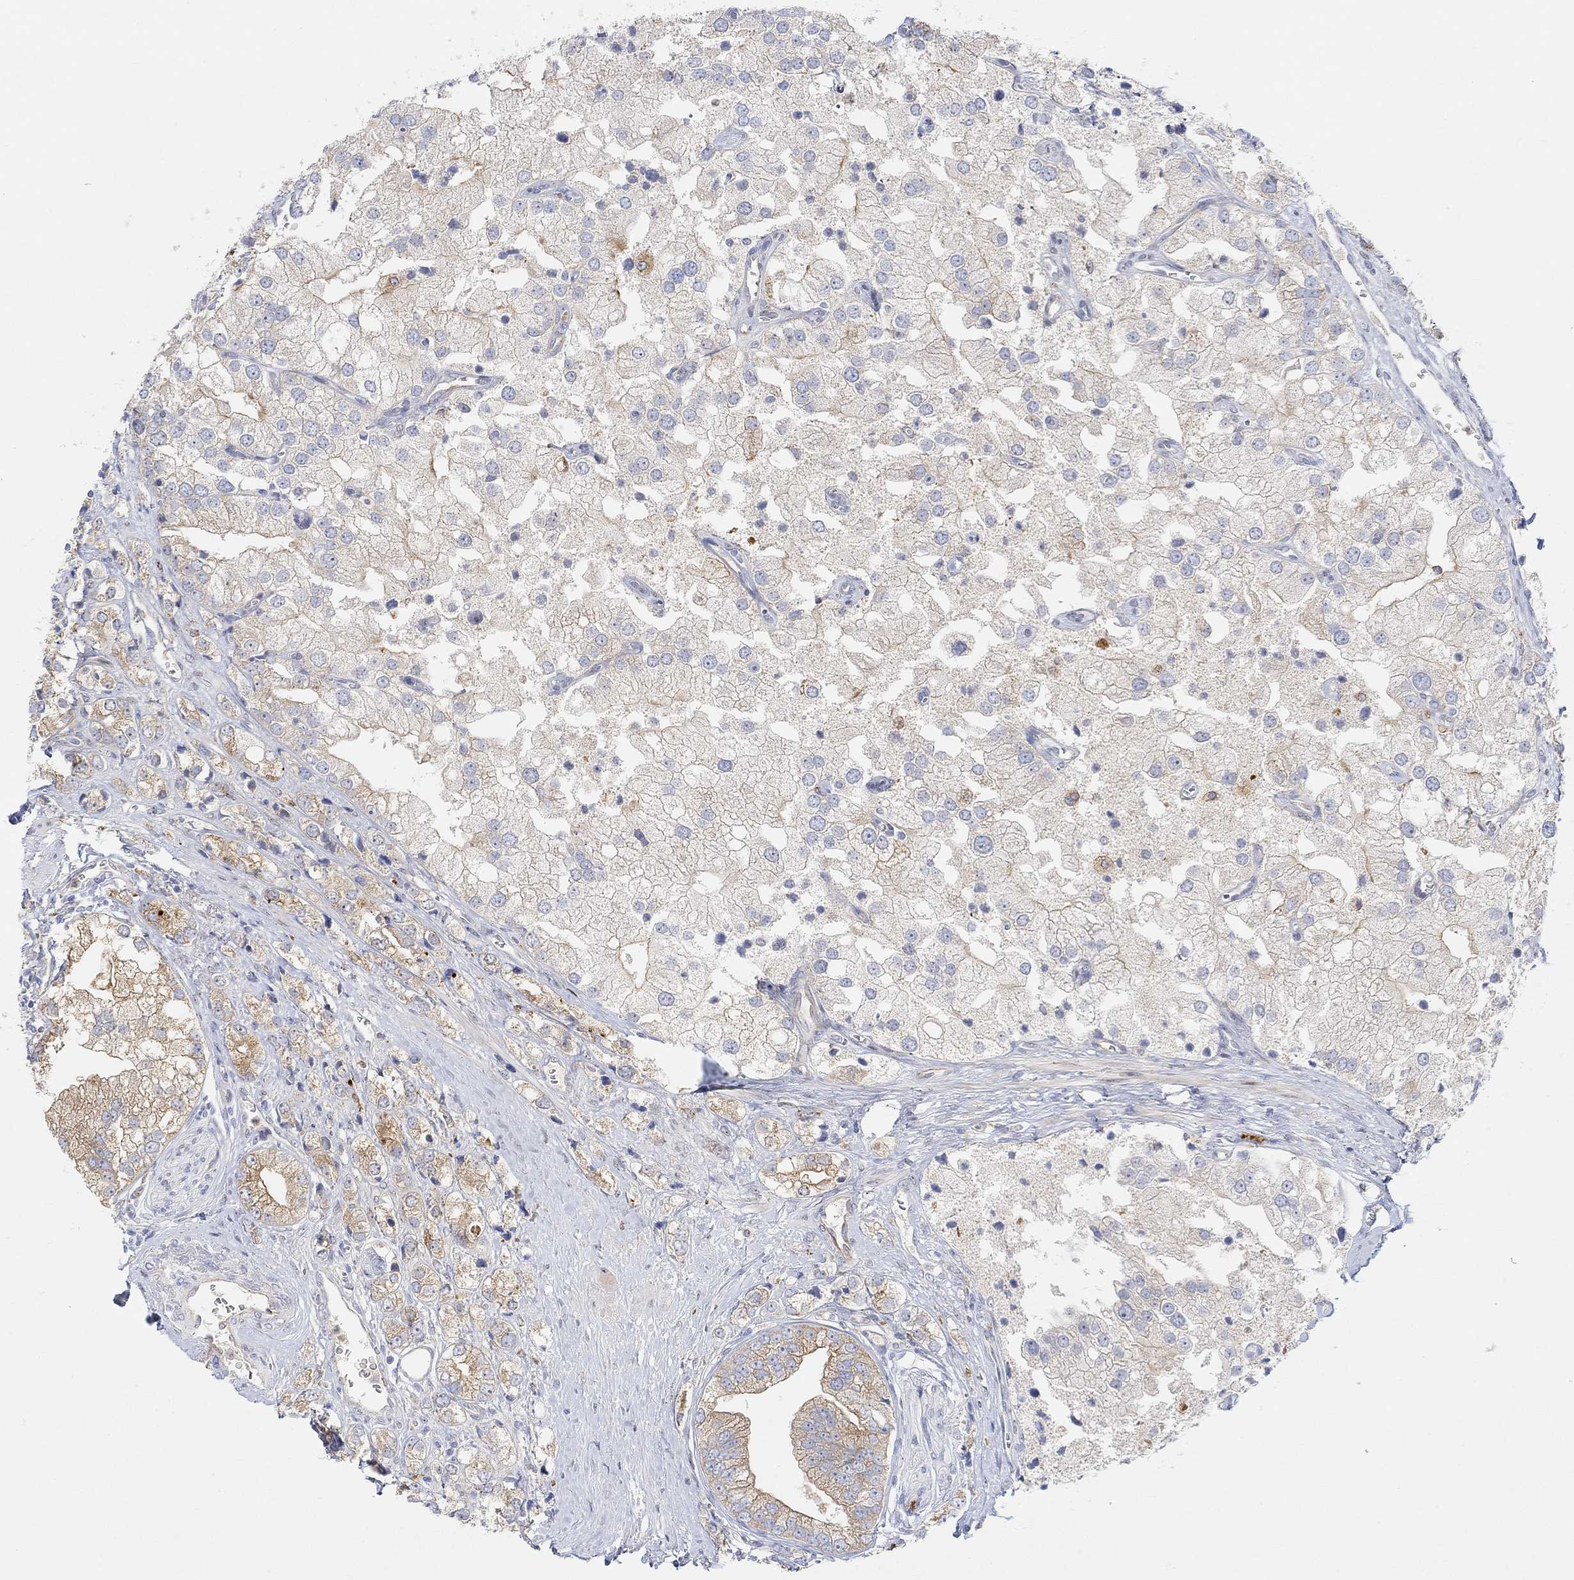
{"staining": {"intensity": "moderate", "quantity": "<25%", "location": "cytoplasmic/membranous"}, "tissue": "prostate cancer", "cell_type": "Tumor cells", "image_type": "cancer", "snomed": [{"axis": "morphology", "description": "Adenocarcinoma, NOS"}, {"axis": "topography", "description": "Prostate and seminal vesicle, NOS"}, {"axis": "topography", "description": "Prostate"}], "caption": "Prostate cancer stained with DAB immunohistochemistry exhibits low levels of moderate cytoplasmic/membranous expression in approximately <25% of tumor cells.", "gene": "ACSL1", "patient": {"sex": "male", "age": 79}}